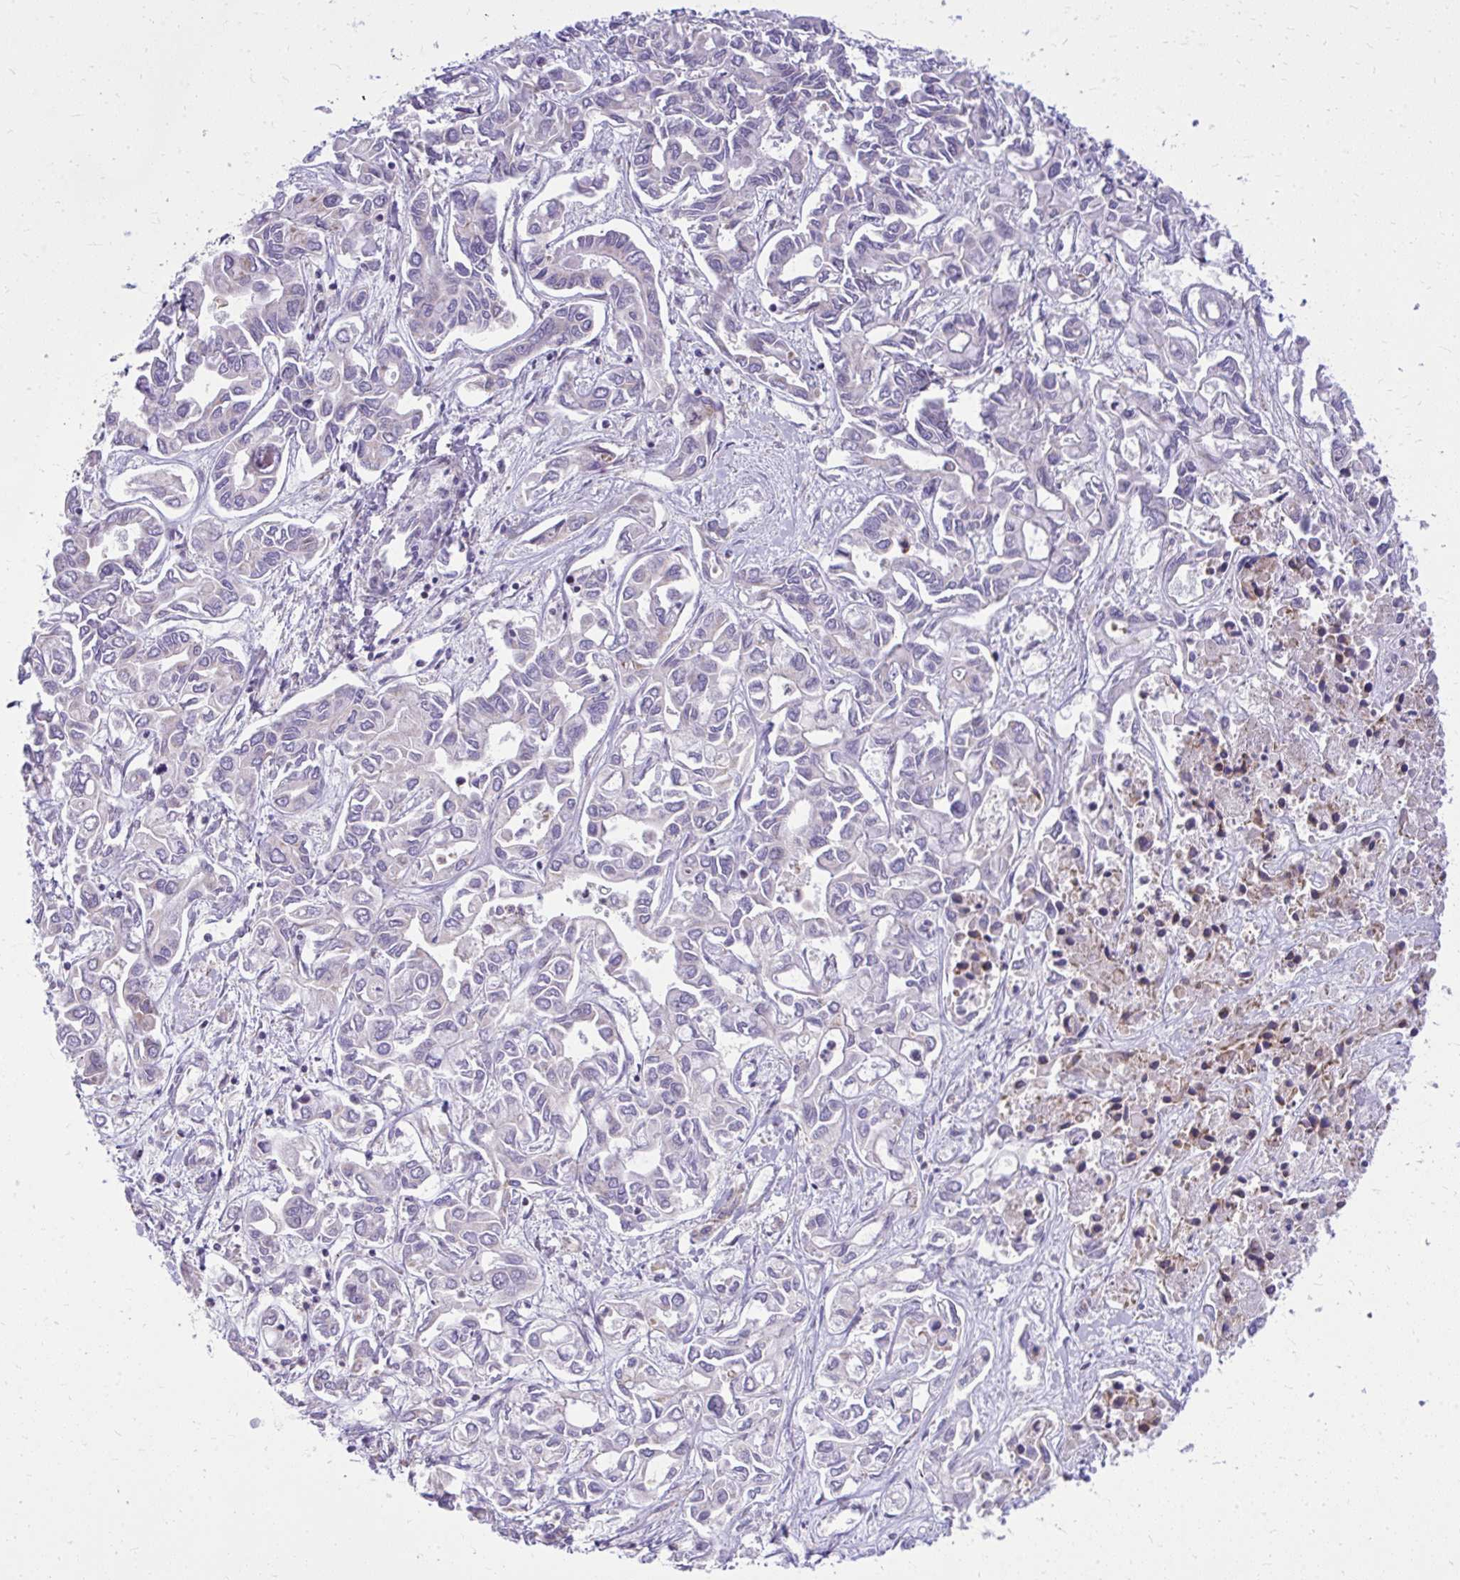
{"staining": {"intensity": "negative", "quantity": "none", "location": "none"}, "tissue": "liver cancer", "cell_type": "Tumor cells", "image_type": "cancer", "snomed": [{"axis": "morphology", "description": "Cholangiocarcinoma"}, {"axis": "topography", "description": "Liver"}], "caption": "Histopathology image shows no significant protein positivity in tumor cells of liver cholangiocarcinoma.", "gene": "GPRIN3", "patient": {"sex": "female", "age": 64}}